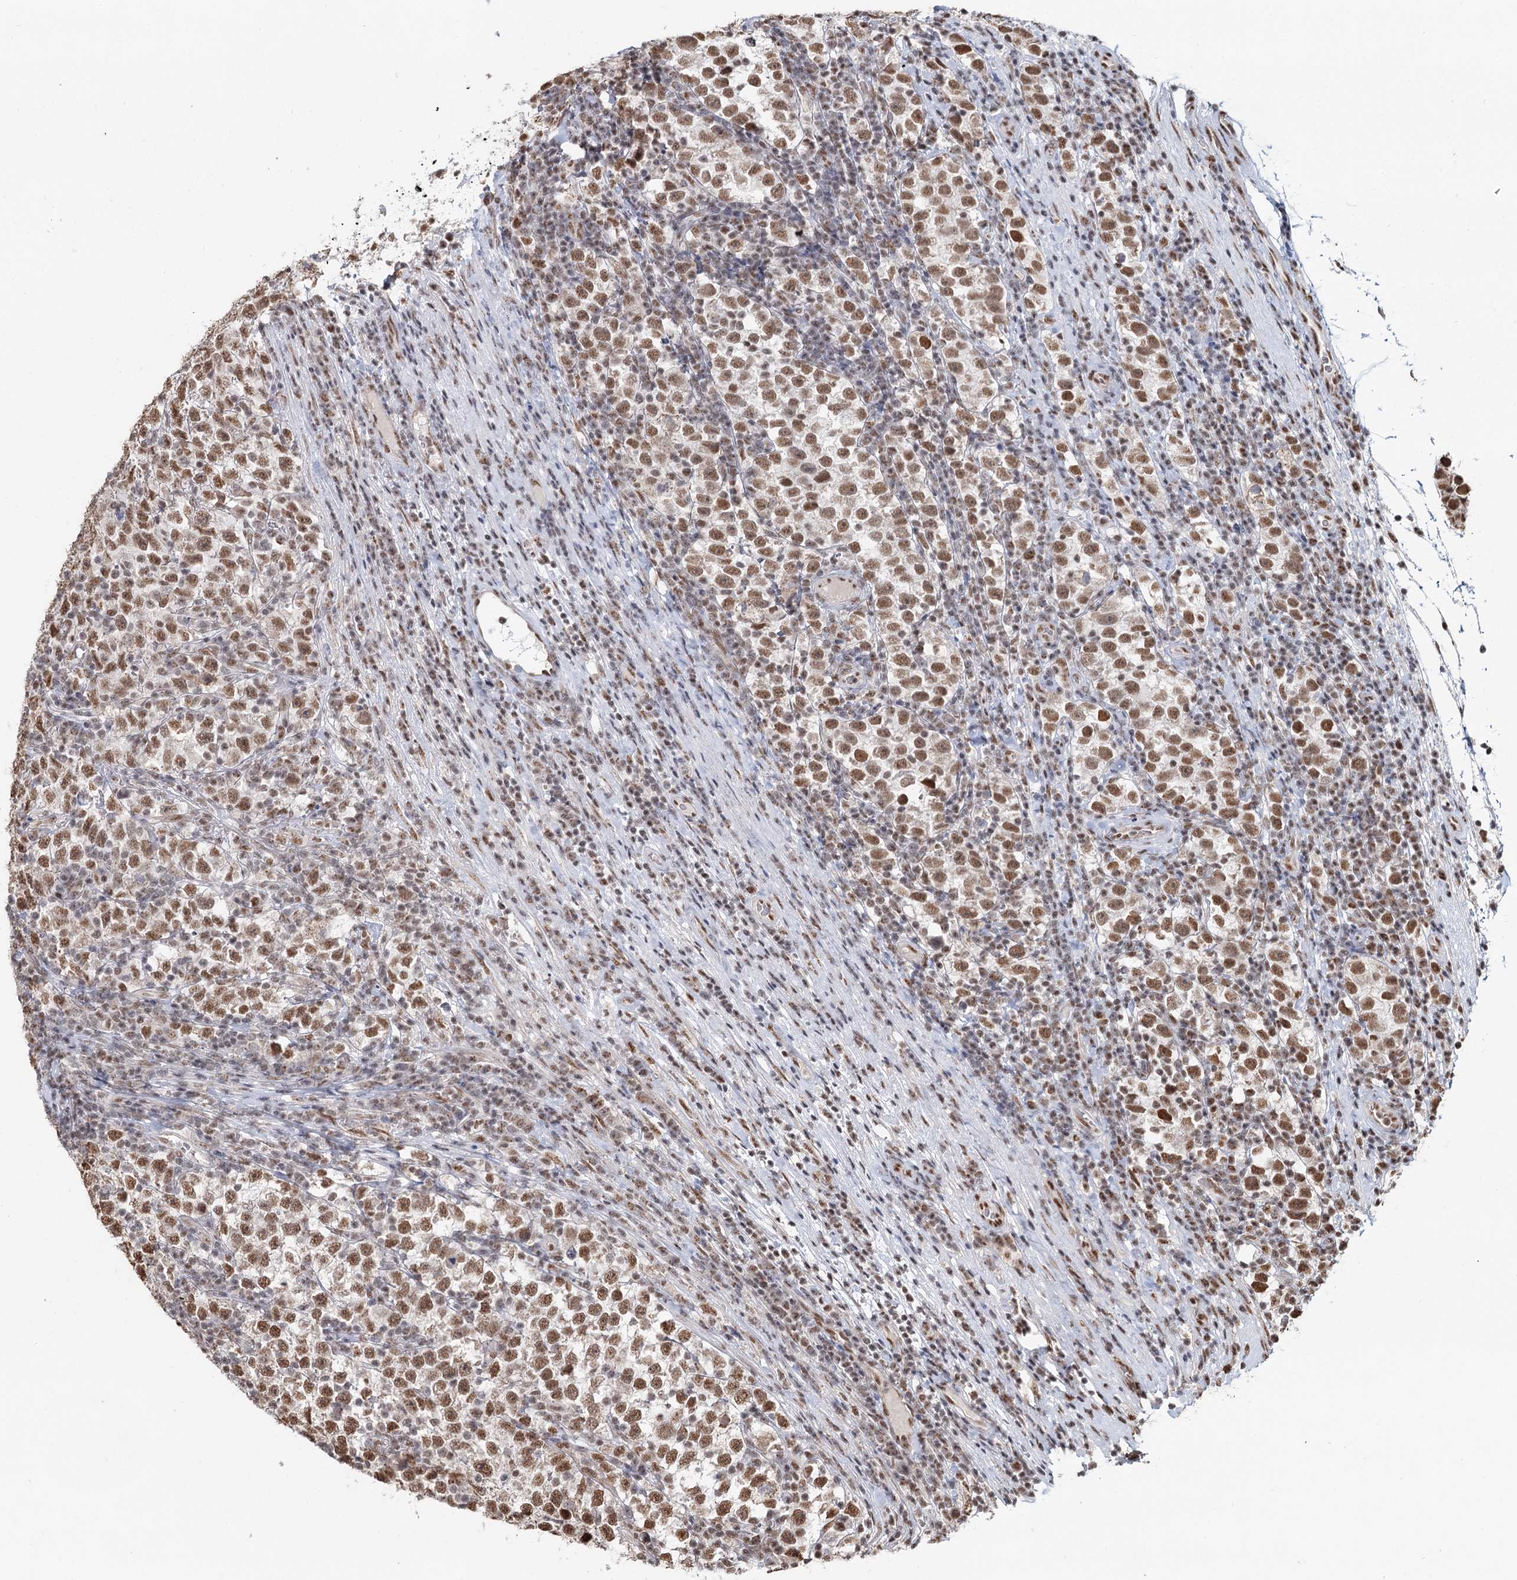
{"staining": {"intensity": "moderate", "quantity": ">75%", "location": "nuclear"}, "tissue": "testis cancer", "cell_type": "Tumor cells", "image_type": "cancer", "snomed": [{"axis": "morphology", "description": "Normal tissue, NOS"}, {"axis": "morphology", "description": "Seminoma, NOS"}, {"axis": "topography", "description": "Testis"}], "caption": "The immunohistochemical stain shows moderate nuclear positivity in tumor cells of testis cancer (seminoma) tissue. (DAB IHC with brightfield microscopy, high magnification).", "gene": "GPALPP1", "patient": {"sex": "male", "age": 43}}